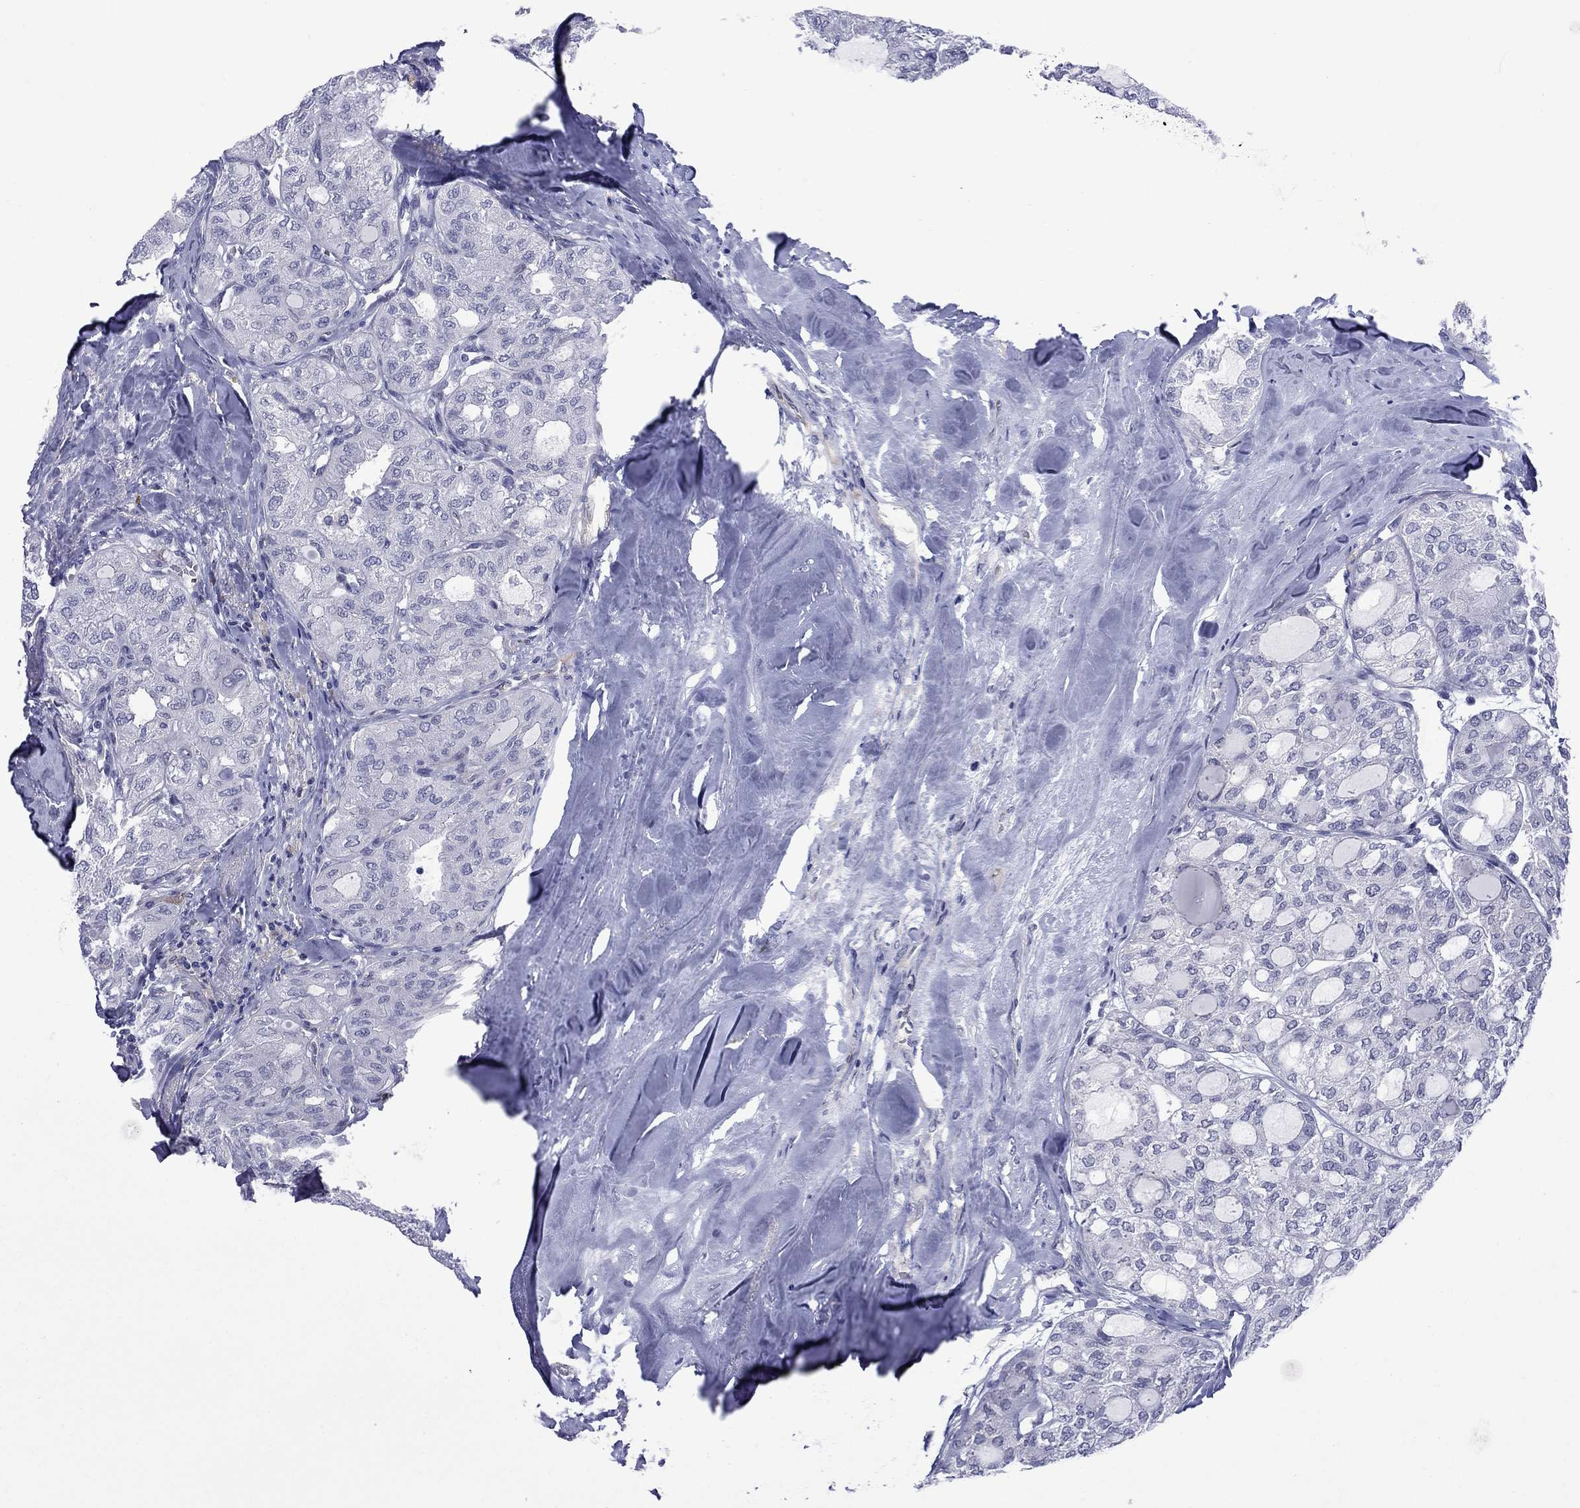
{"staining": {"intensity": "negative", "quantity": "none", "location": "none"}, "tissue": "thyroid cancer", "cell_type": "Tumor cells", "image_type": "cancer", "snomed": [{"axis": "morphology", "description": "Follicular adenoma carcinoma, NOS"}, {"axis": "topography", "description": "Thyroid gland"}], "caption": "A photomicrograph of thyroid cancer stained for a protein displays no brown staining in tumor cells.", "gene": "CTNNBIP1", "patient": {"sex": "male", "age": 75}}